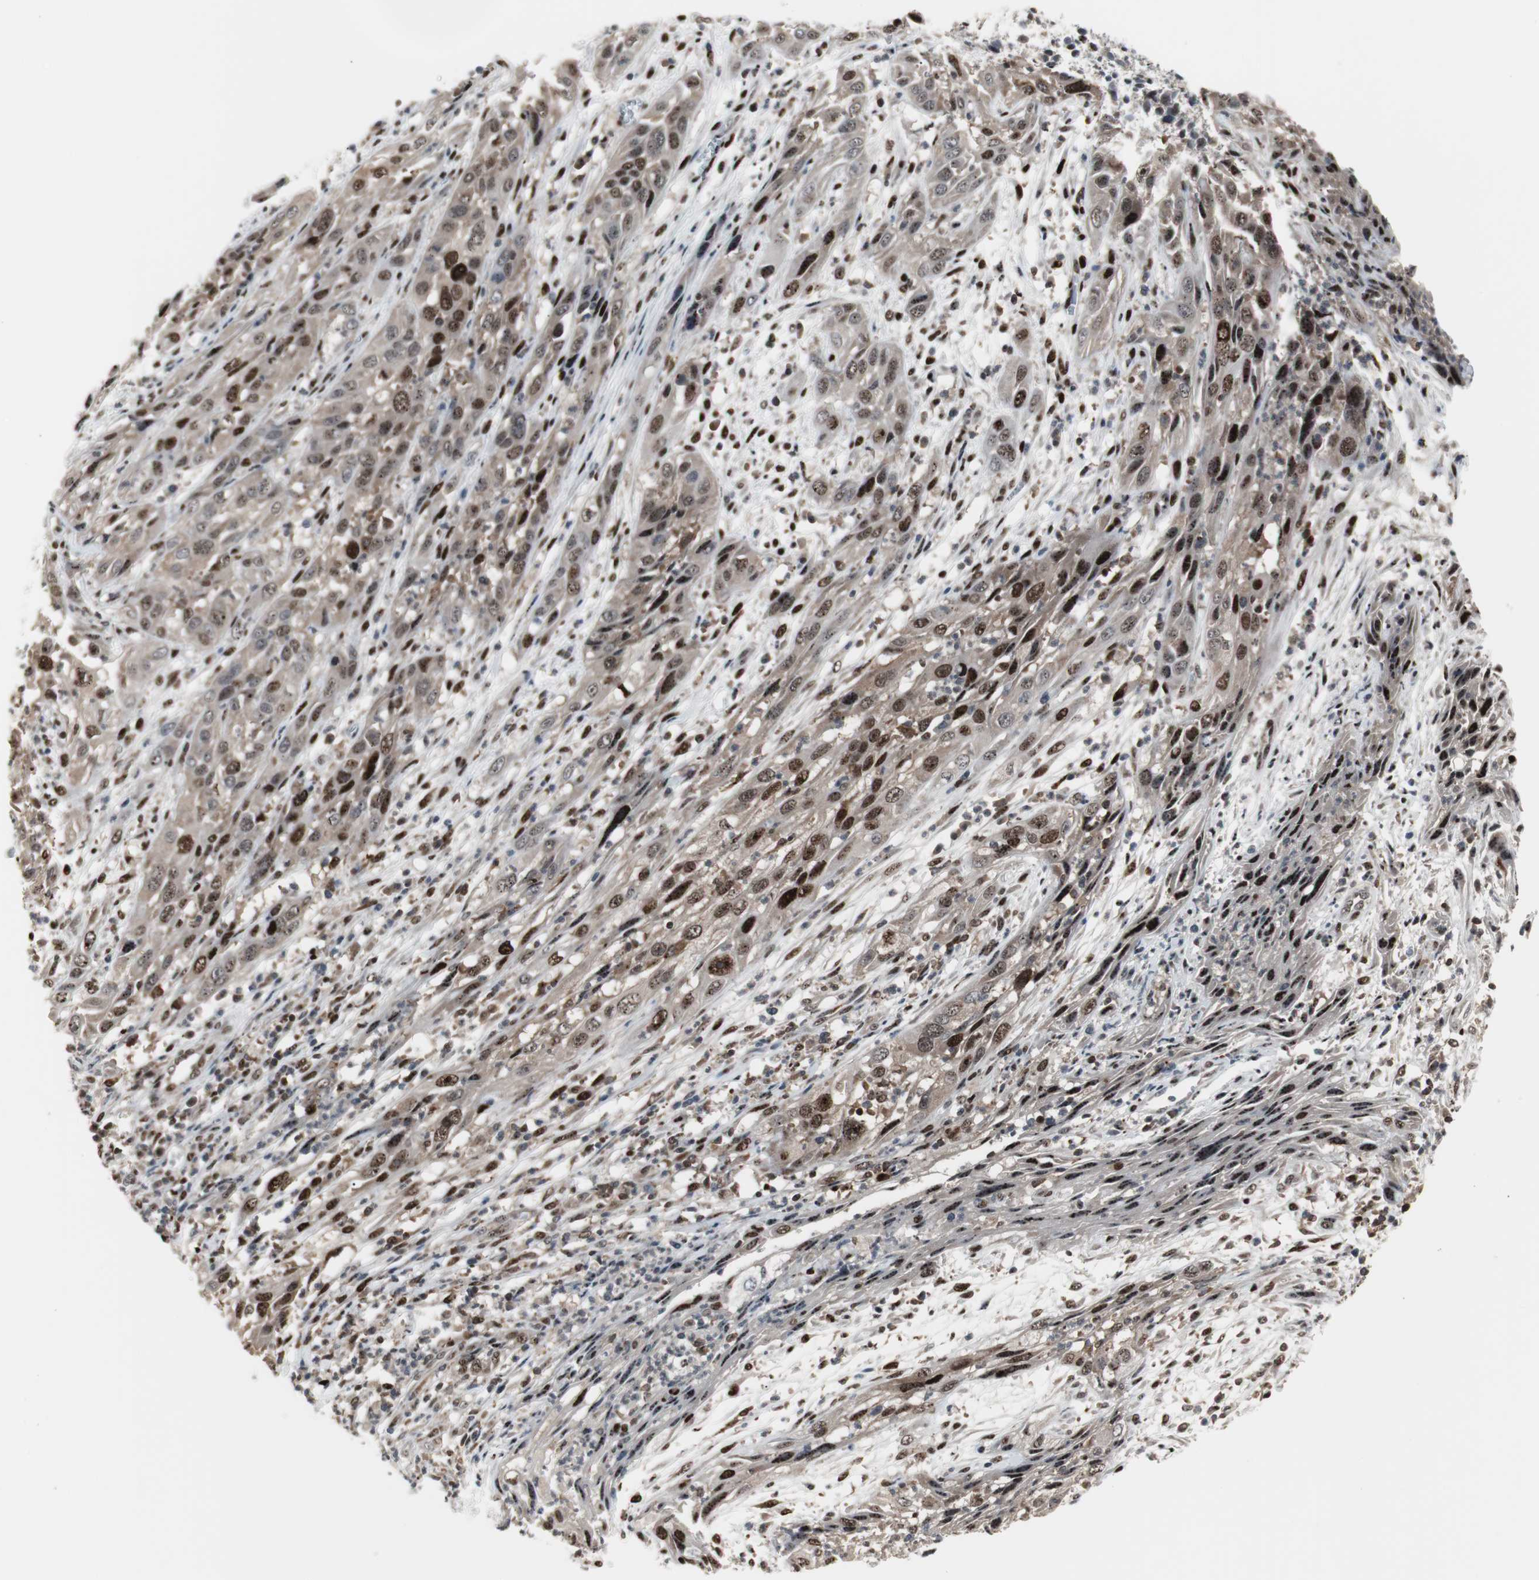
{"staining": {"intensity": "strong", "quantity": "25%-75%", "location": "cytoplasmic/membranous,nuclear"}, "tissue": "cervical cancer", "cell_type": "Tumor cells", "image_type": "cancer", "snomed": [{"axis": "morphology", "description": "Squamous cell carcinoma, NOS"}, {"axis": "topography", "description": "Cervix"}], "caption": "An IHC image of tumor tissue is shown. Protein staining in brown highlights strong cytoplasmic/membranous and nuclear positivity in cervical cancer (squamous cell carcinoma) within tumor cells.", "gene": "GRK2", "patient": {"sex": "female", "age": 32}}